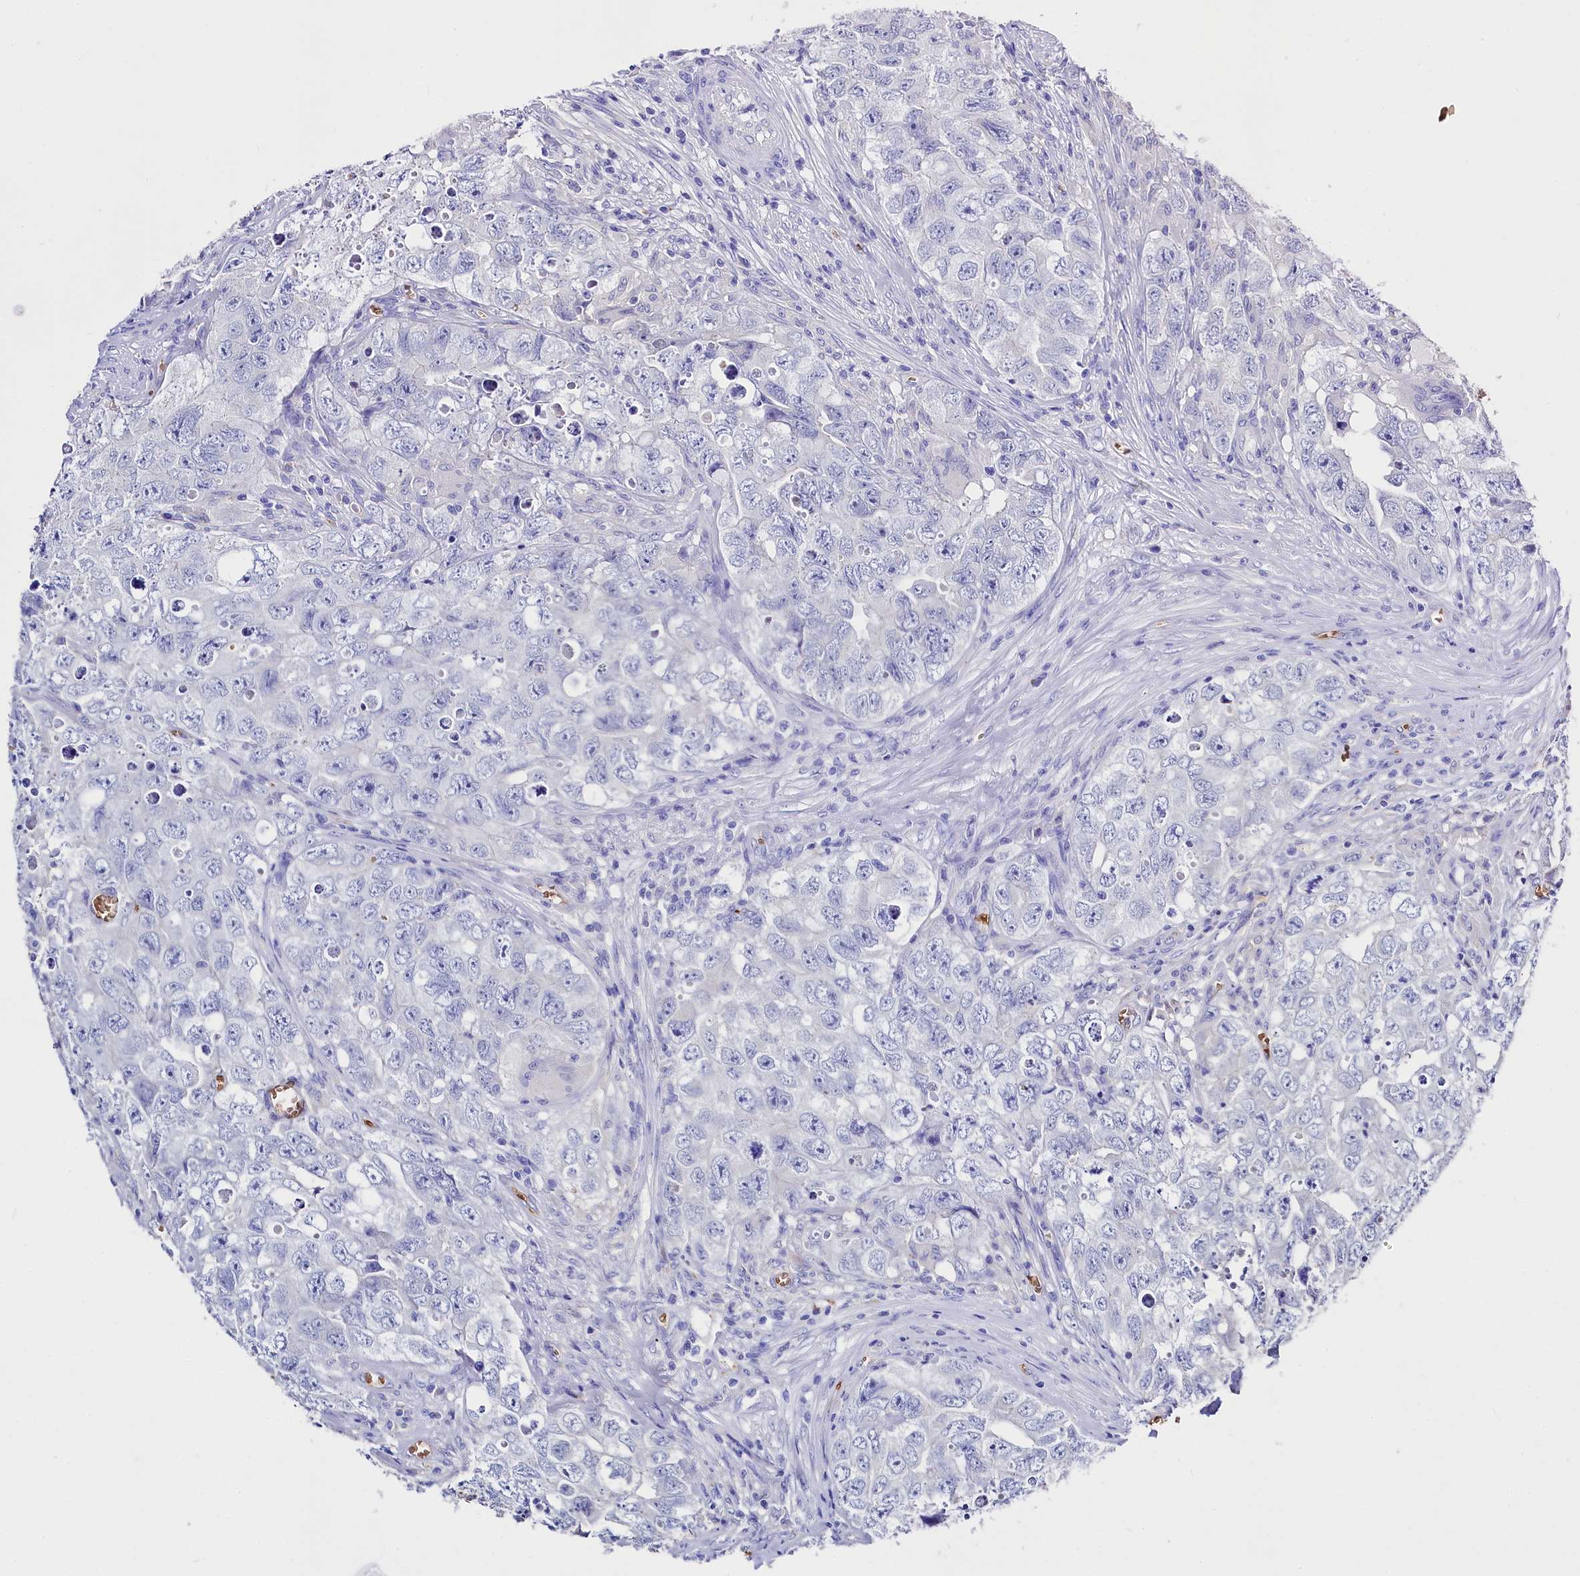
{"staining": {"intensity": "negative", "quantity": "none", "location": "none"}, "tissue": "testis cancer", "cell_type": "Tumor cells", "image_type": "cancer", "snomed": [{"axis": "morphology", "description": "Seminoma, NOS"}, {"axis": "morphology", "description": "Carcinoma, Embryonal, NOS"}, {"axis": "topography", "description": "Testis"}], "caption": "Immunohistochemistry (IHC) histopathology image of neoplastic tissue: seminoma (testis) stained with DAB (3,3'-diaminobenzidine) shows no significant protein positivity in tumor cells.", "gene": "RPUSD3", "patient": {"sex": "male", "age": 43}}